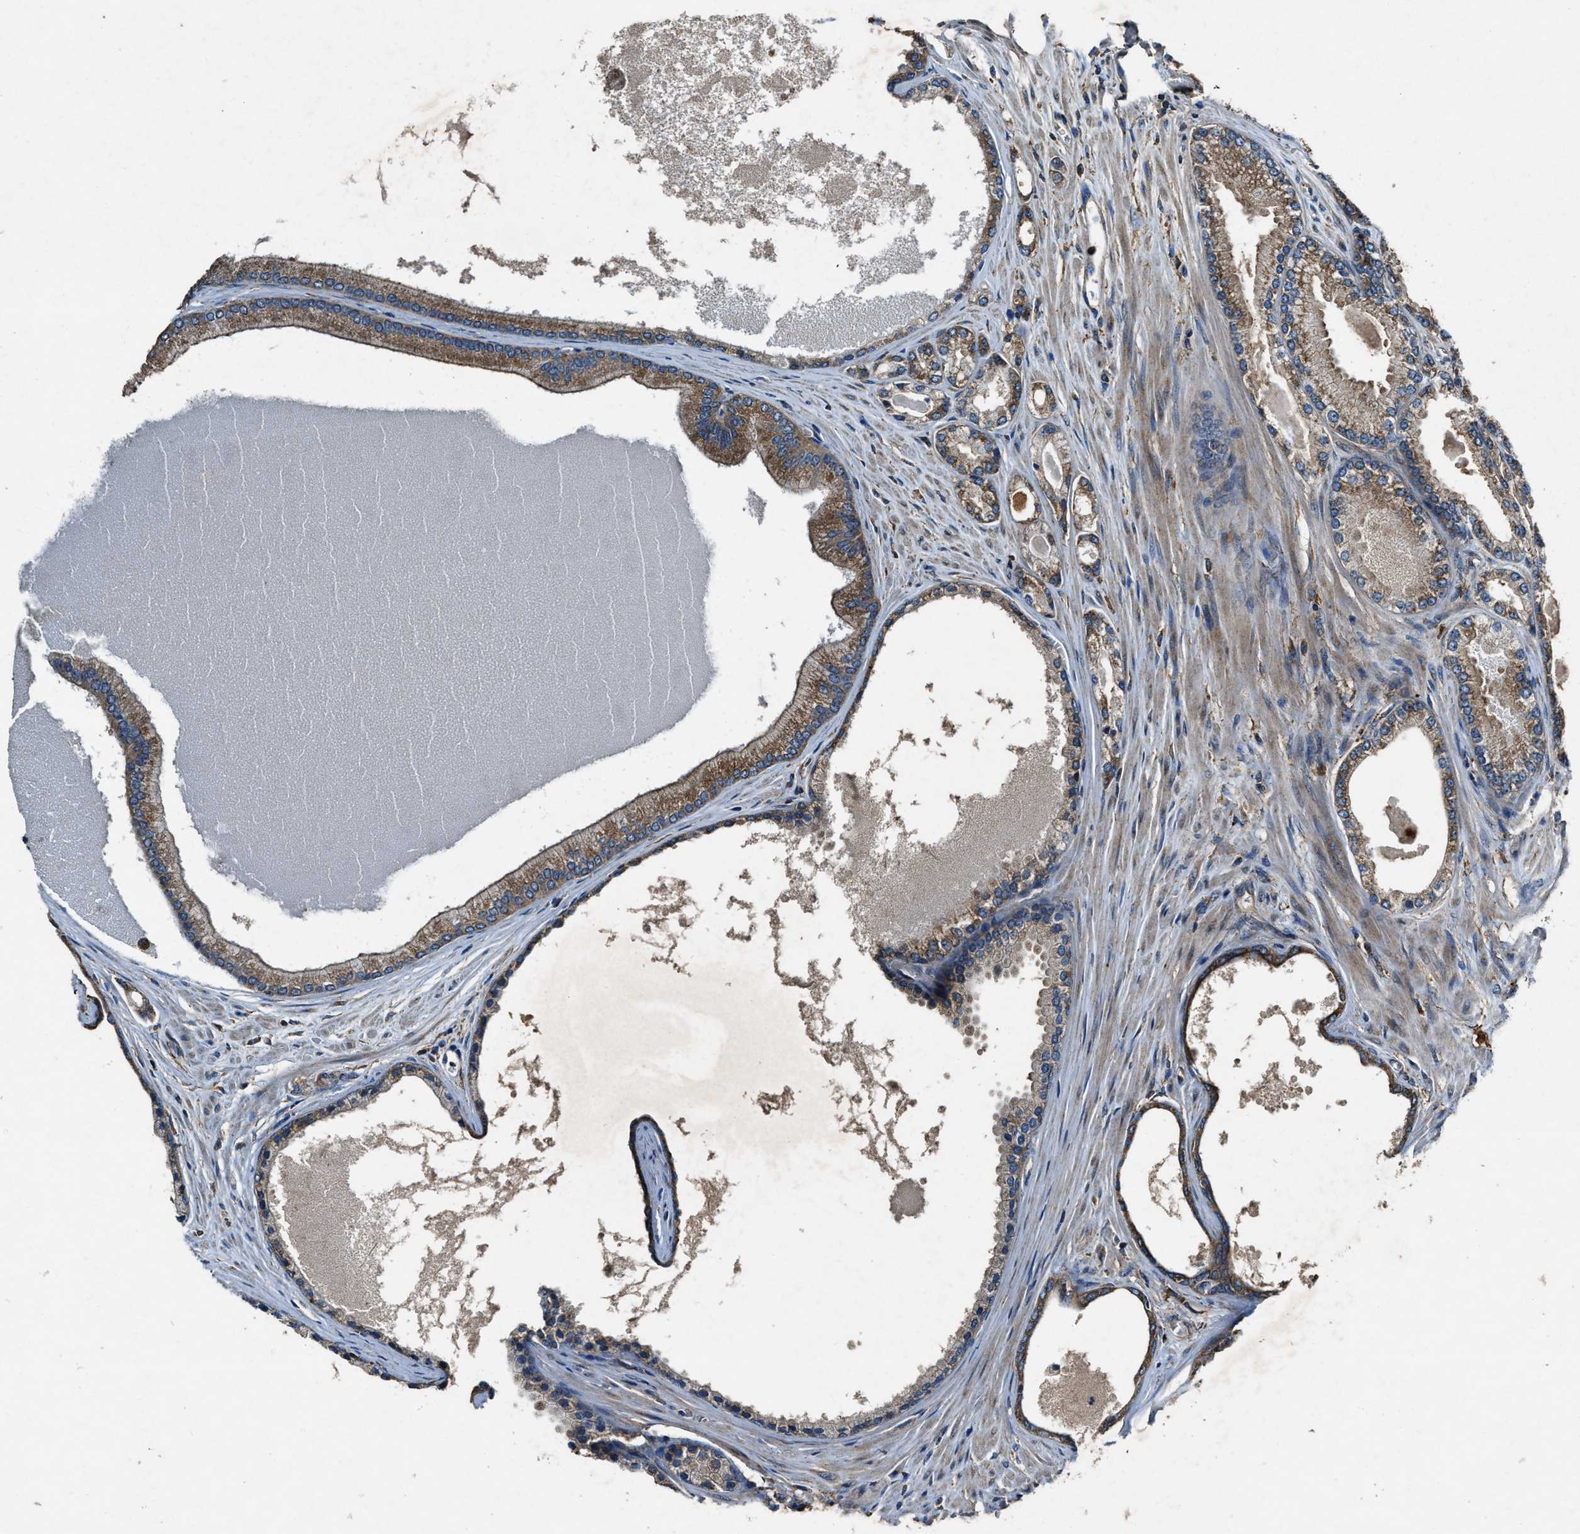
{"staining": {"intensity": "moderate", "quantity": ">75%", "location": "cytoplasmic/membranous"}, "tissue": "prostate cancer", "cell_type": "Tumor cells", "image_type": "cancer", "snomed": [{"axis": "morphology", "description": "Adenocarcinoma, High grade"}, {"axis": "topography", "description": "Prostate"}], "caption": "Immunohistochemistry of human high-grade adenocarcinoma (prostate) exhibits medium levels of moderate cytoplasmic/membranous expression in about >75% of tumor cells.", "gene": "MAP3K8", "patient": {"sex": "male", "age": 71}}